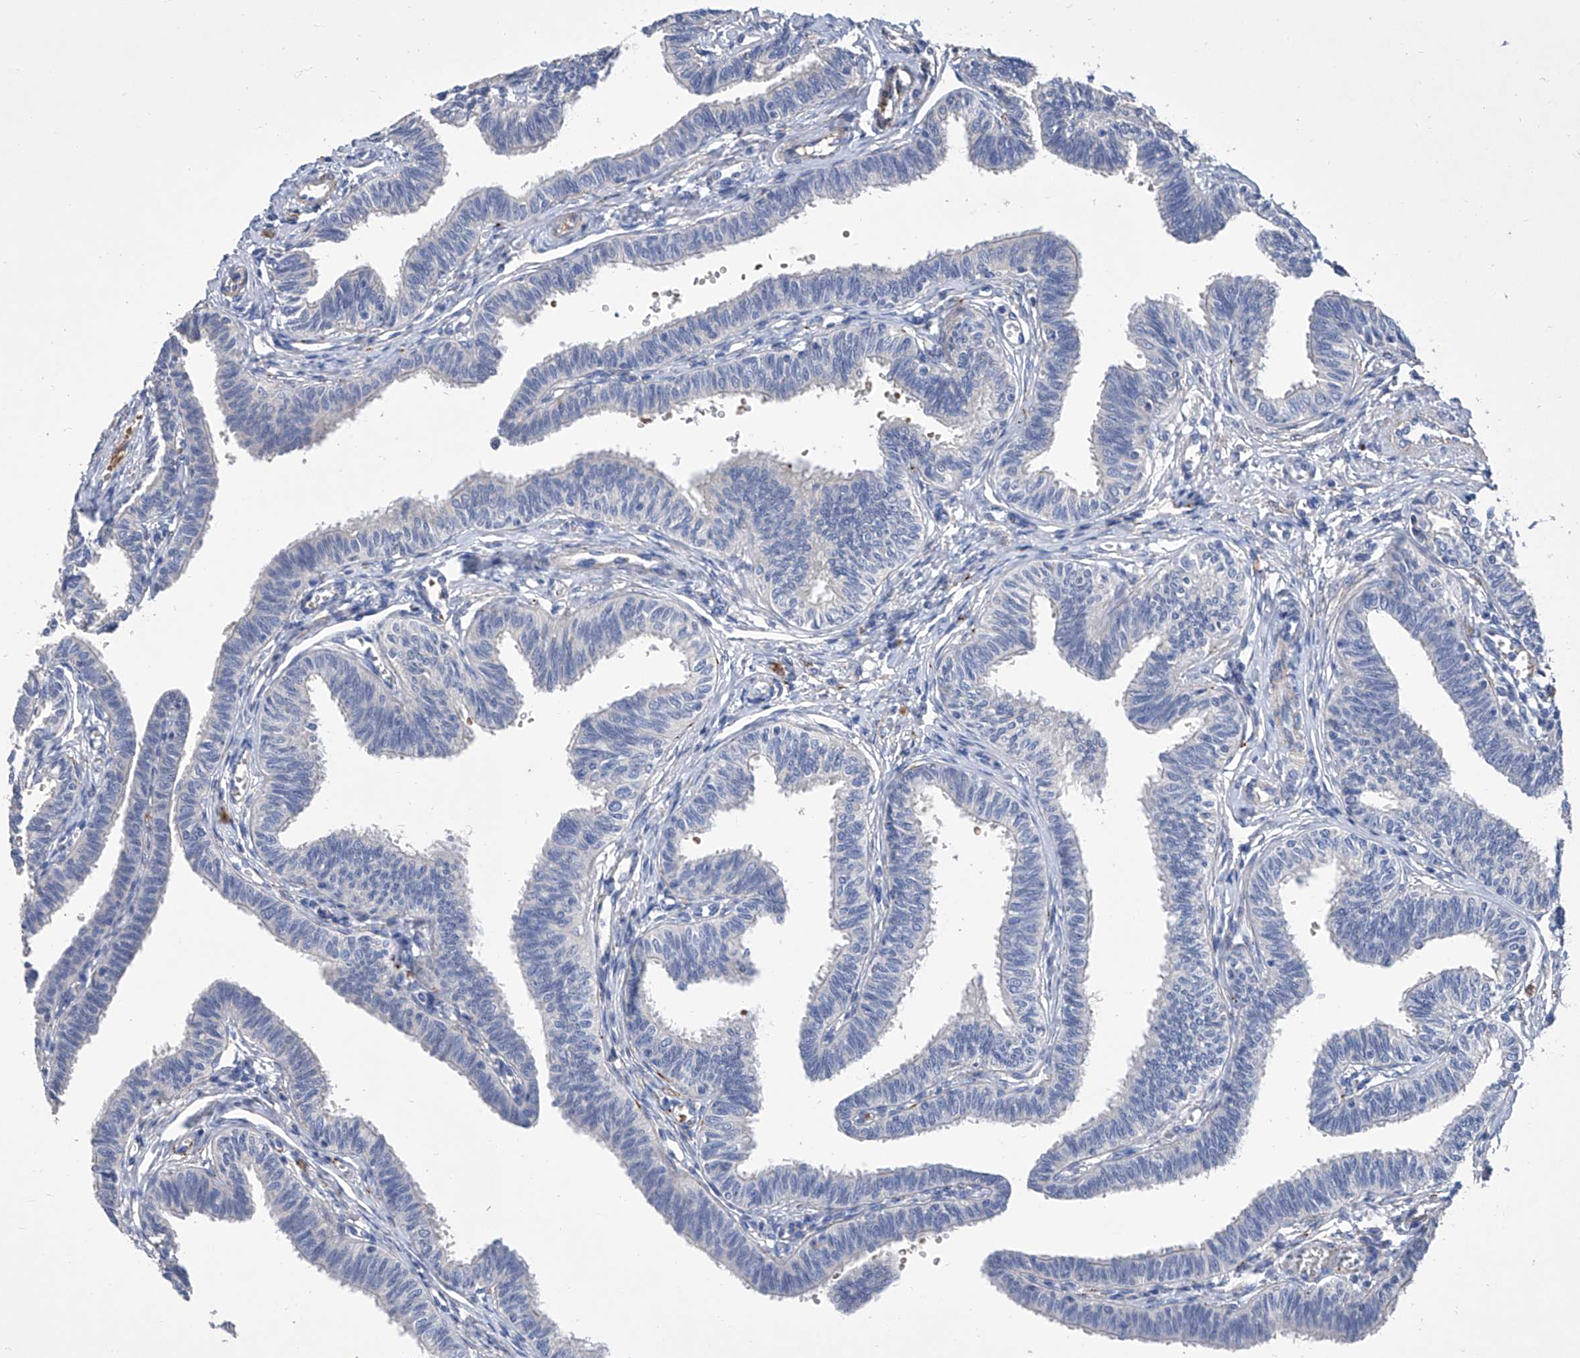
{"staining": {"intensity": "negative", "quantity": "none", "location": "none"}, "tissue": "fallopian tube", "cell_type": "Glandular cells", "image_type": "normal", "snomed": [{"axis": "morphology", "description": "Normal tissue, NOS"}, {"axis": "topography", "description": "Fallopian tube"}, {"axis": "topography", "description": "Ovary"}], "caption": "This is a histopathology image of IHC staining of unremarkable fallopian tube, which shows no staining in glandular cells.", "gene": "GPT", "patient": {"sex": "female", "age": 23}}